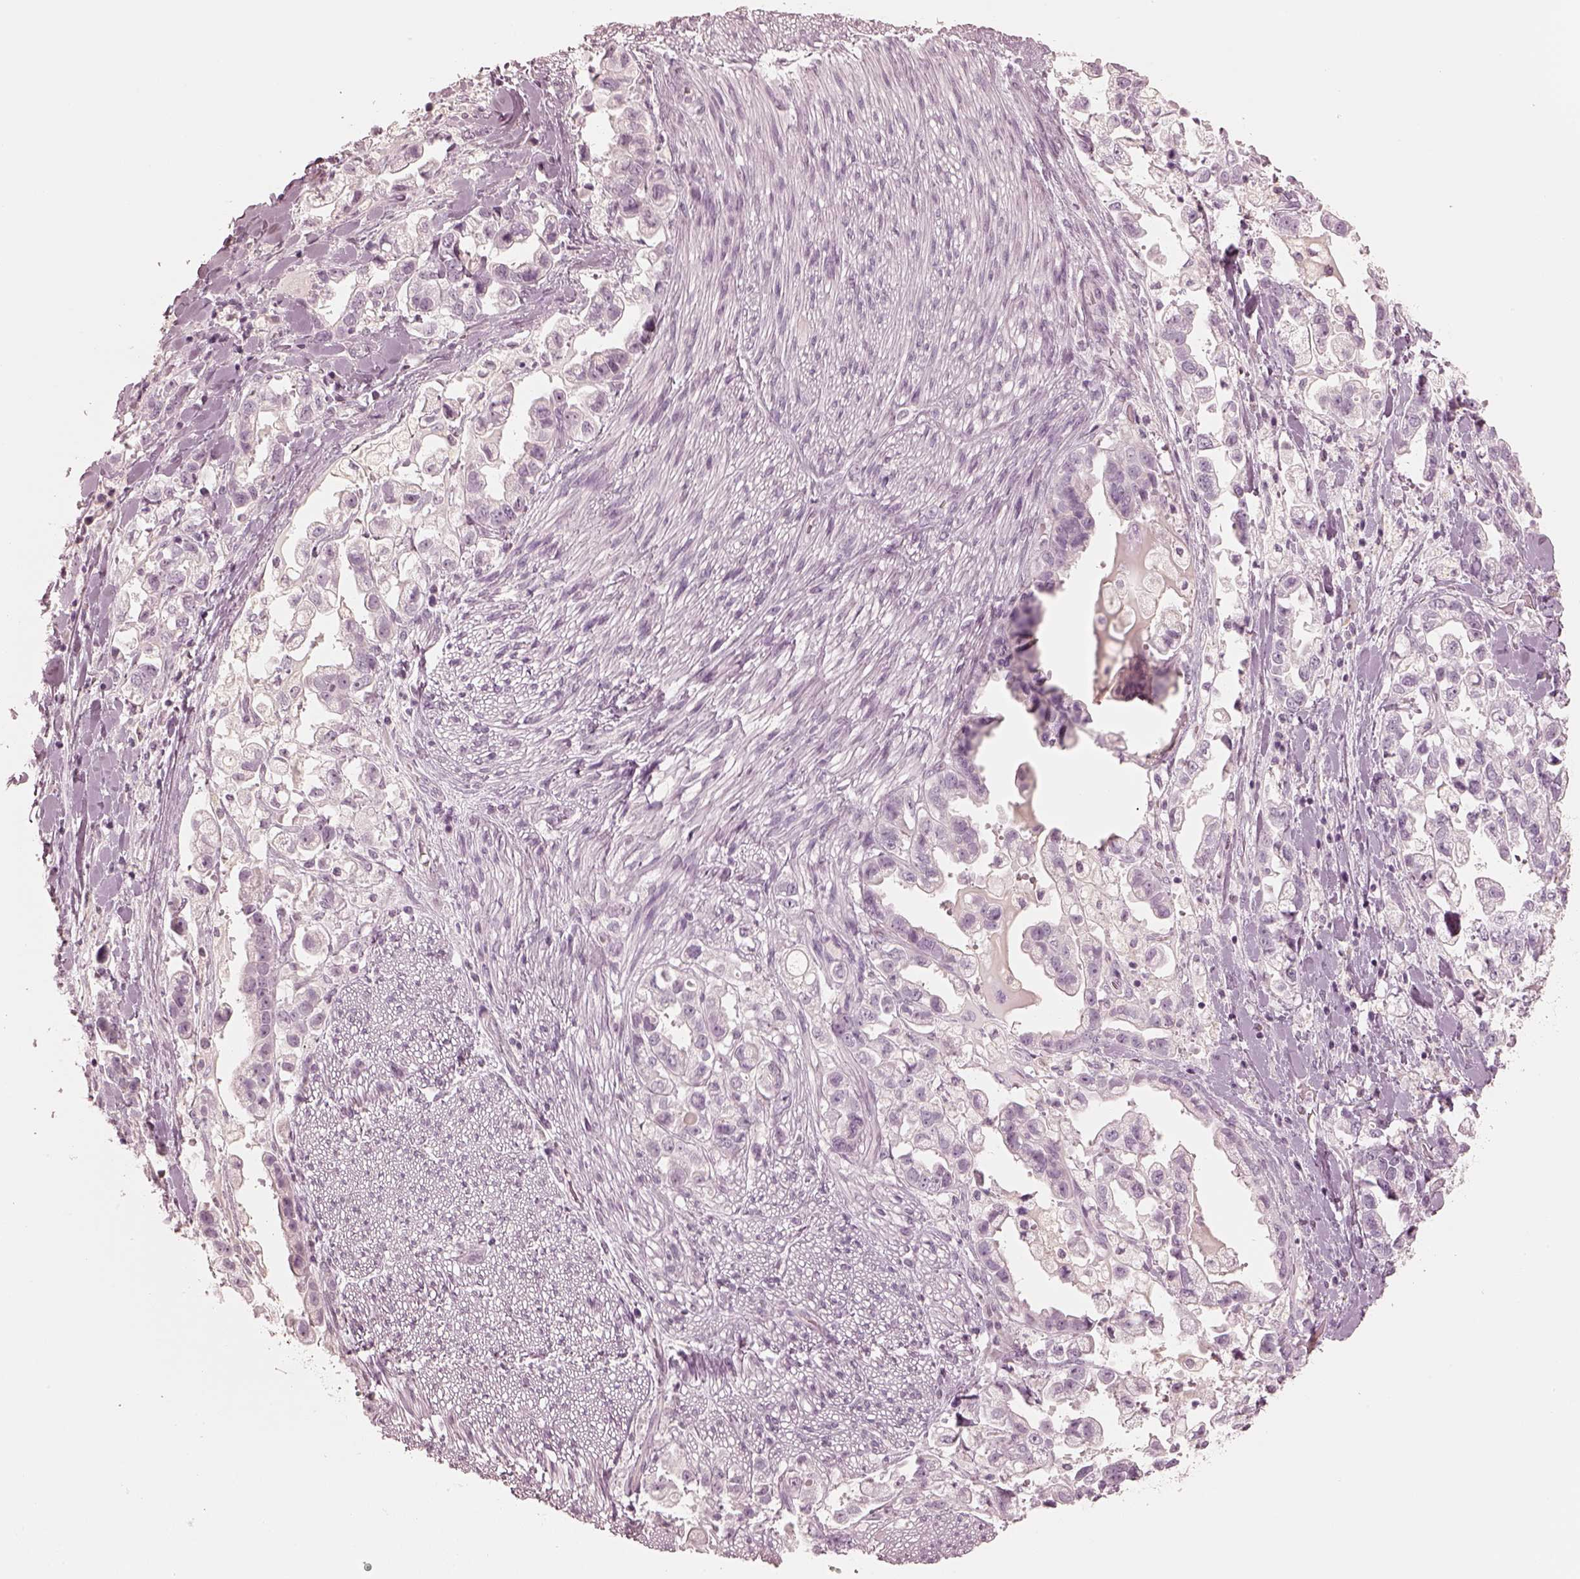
{"staining": {"intensity": "negative", "quantity": "none", "location": "none"}, "tissue": "stomach cancer", "cell_type": "Tumor cells", "image_type": "cancer", "snomed": [{"axis": "morphology", "description": "Adenocarcinoma, NOS"}, {"axis": "topography", "description": "Stomach"}], "caption": "Stomach cancer stained for a protein using immunohistochemistry displays no staining tumor cells.", "gene": "CALR3", "patient": {"sex": "male", "age": 59}}